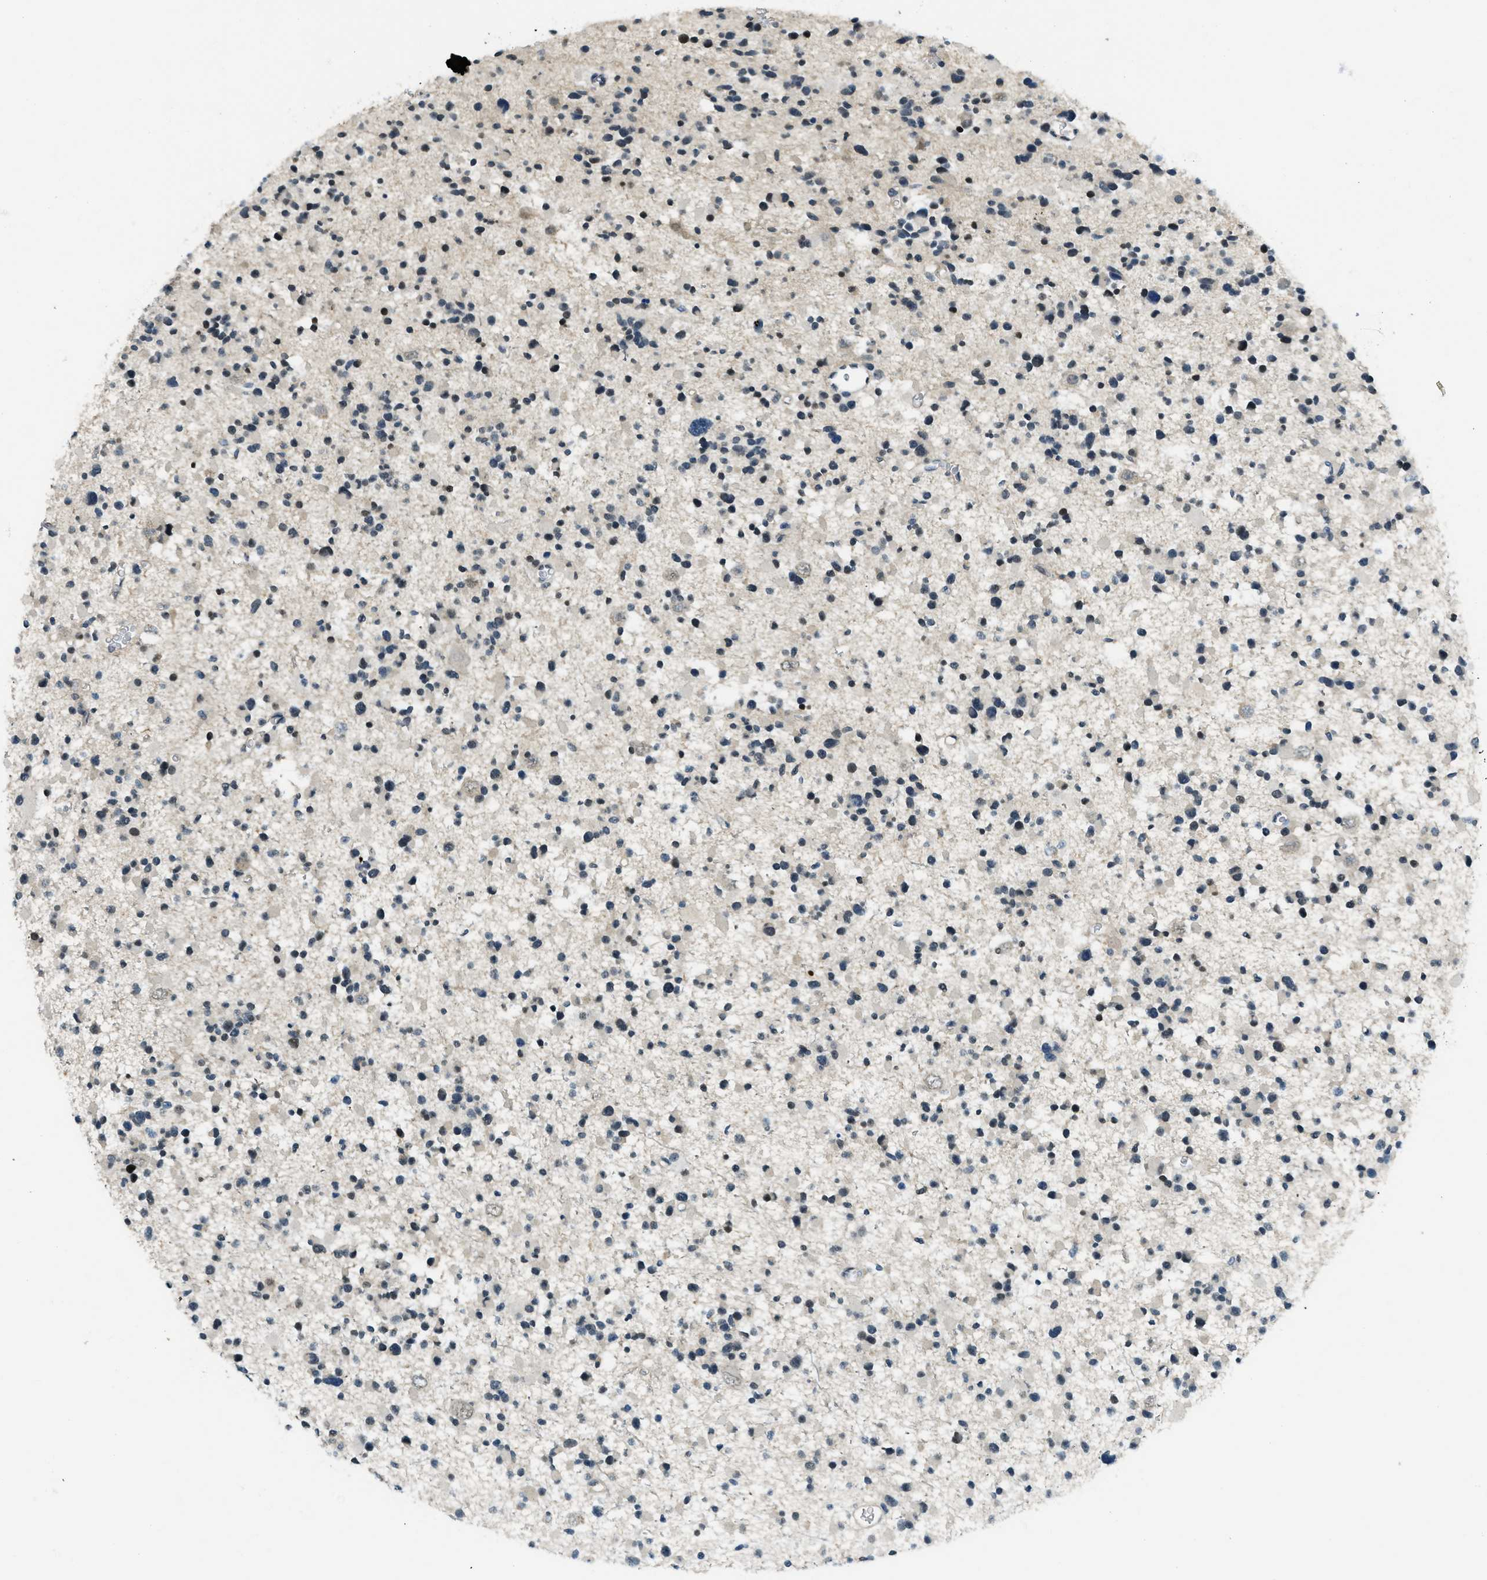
{"staining": {"intensity": "strong", "quantity": "<25%", "location": "nuclear"}, "tissue": "glioma", "cell_type": "Tumor cells", "image_type": "cancer", "snomed": [{"axis": "morphology", "description": "Glioma, malignant, Low grade"}, {"axis": "topography", "description": "Brain"}], "caption": "The histopathology image reveals immunohistochemical staining of glioma. There is strong nuclear staining is identified in about <25% of tumor cells. (brown staining indicates protein expression, while blue staining denotes nuclei).", "gene": "OGFR", "patient": {"sex": "female", "age": 22}}